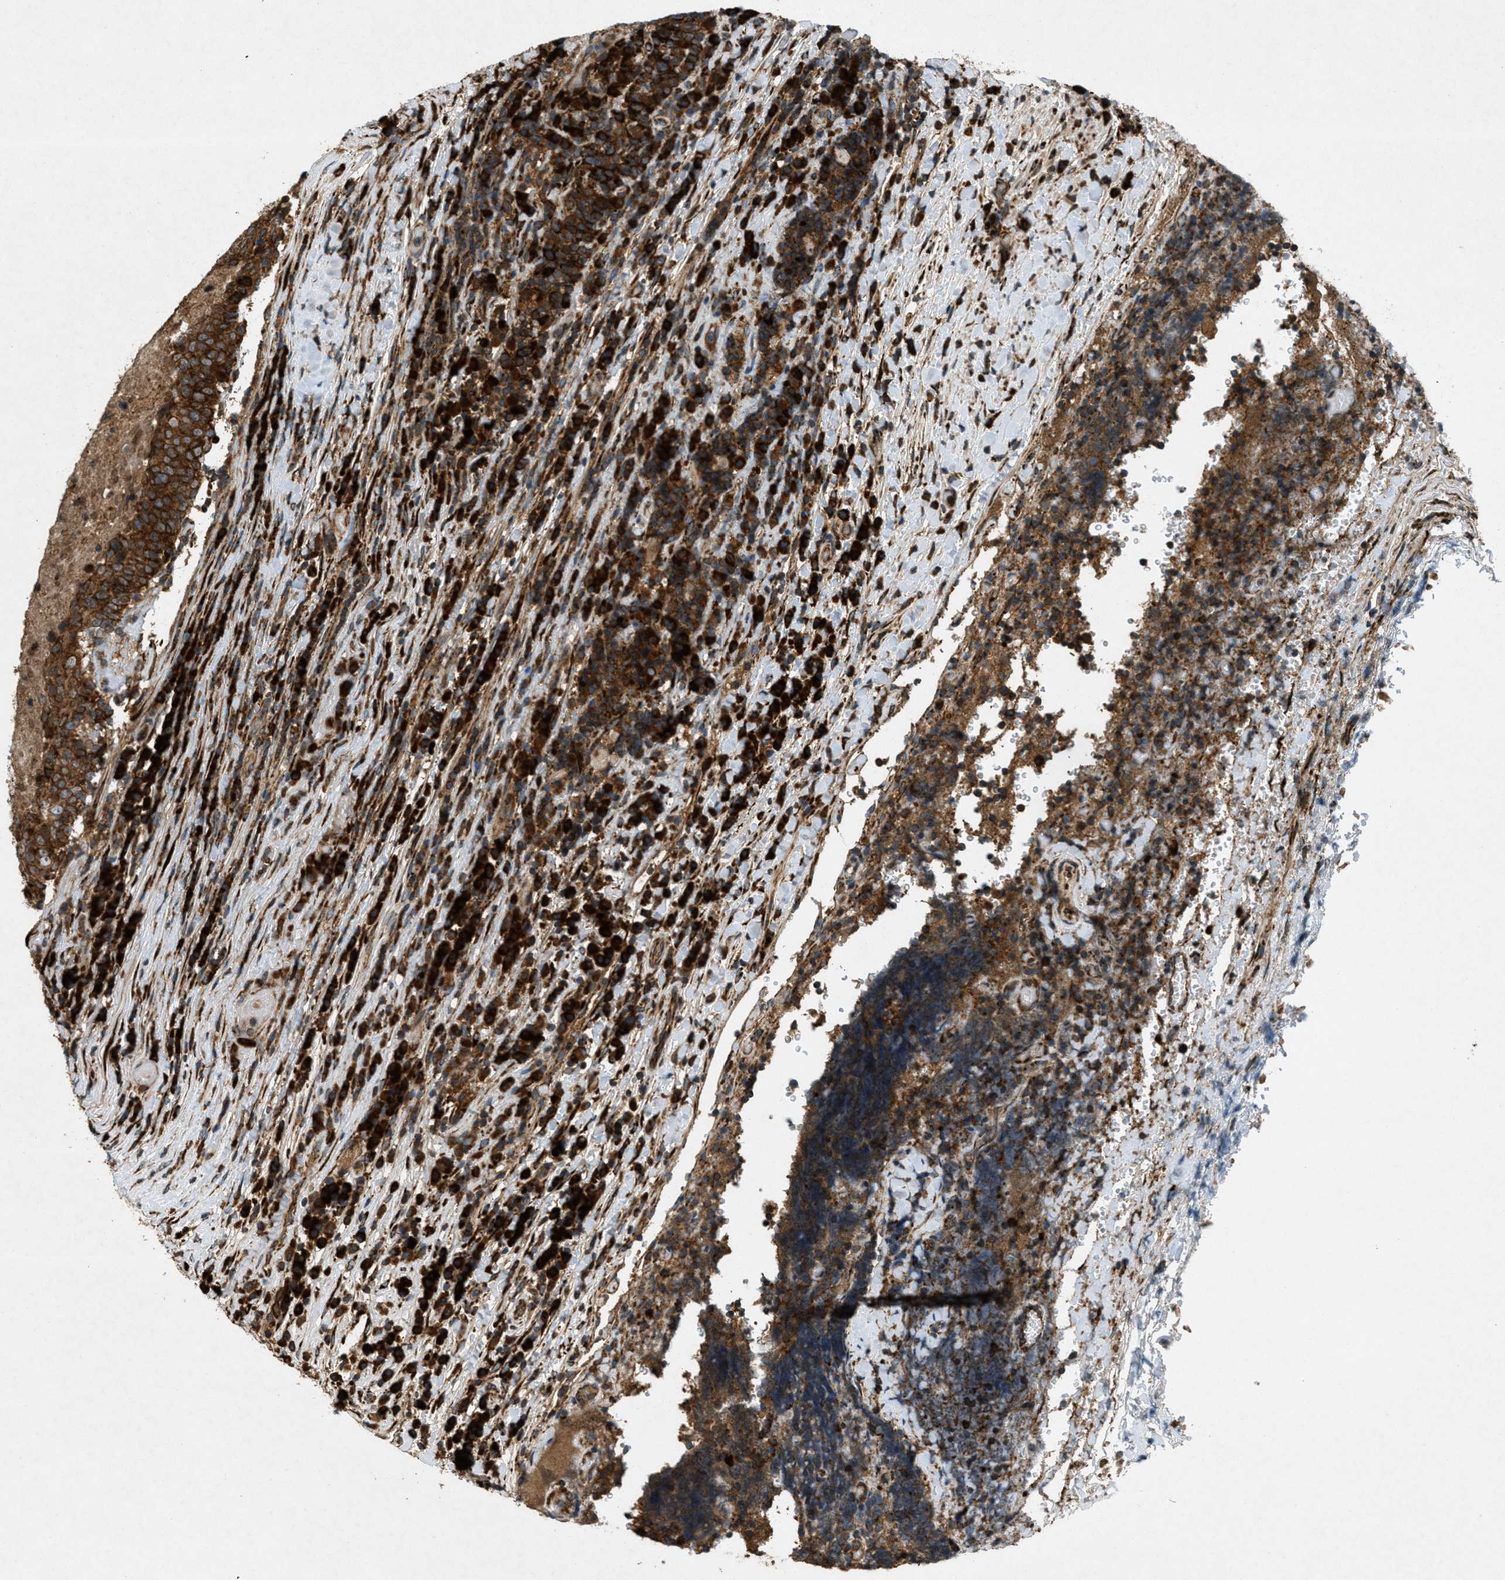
{"staining": {"intensity": "strong", "quantity": ">75%", "location": "cytoplasmic/membranous"}, "tissue": "head and neck cancer", "cell_type": "Tumor cells", "image_type": "cancer", "snomed": [{"axis": "morphology", "description": "Squamous cell carcinoma, NOS"}, {"axis": "morphology", "description": "Squamous cell carcinoma, metastatic, NOS"}, {"axis": "topography", "description": "Lymph node"}, {"axis": "topography", "description": "Head-Neck"}], "caption": "Protein analysis of head and neck squamous cell carcinoma tissue reveals strong cytoplasmic/membranous positivity in about >75% of tumor cells.", "gene": "PCDH18", "patient": {"sex": "male", "age": 62}}